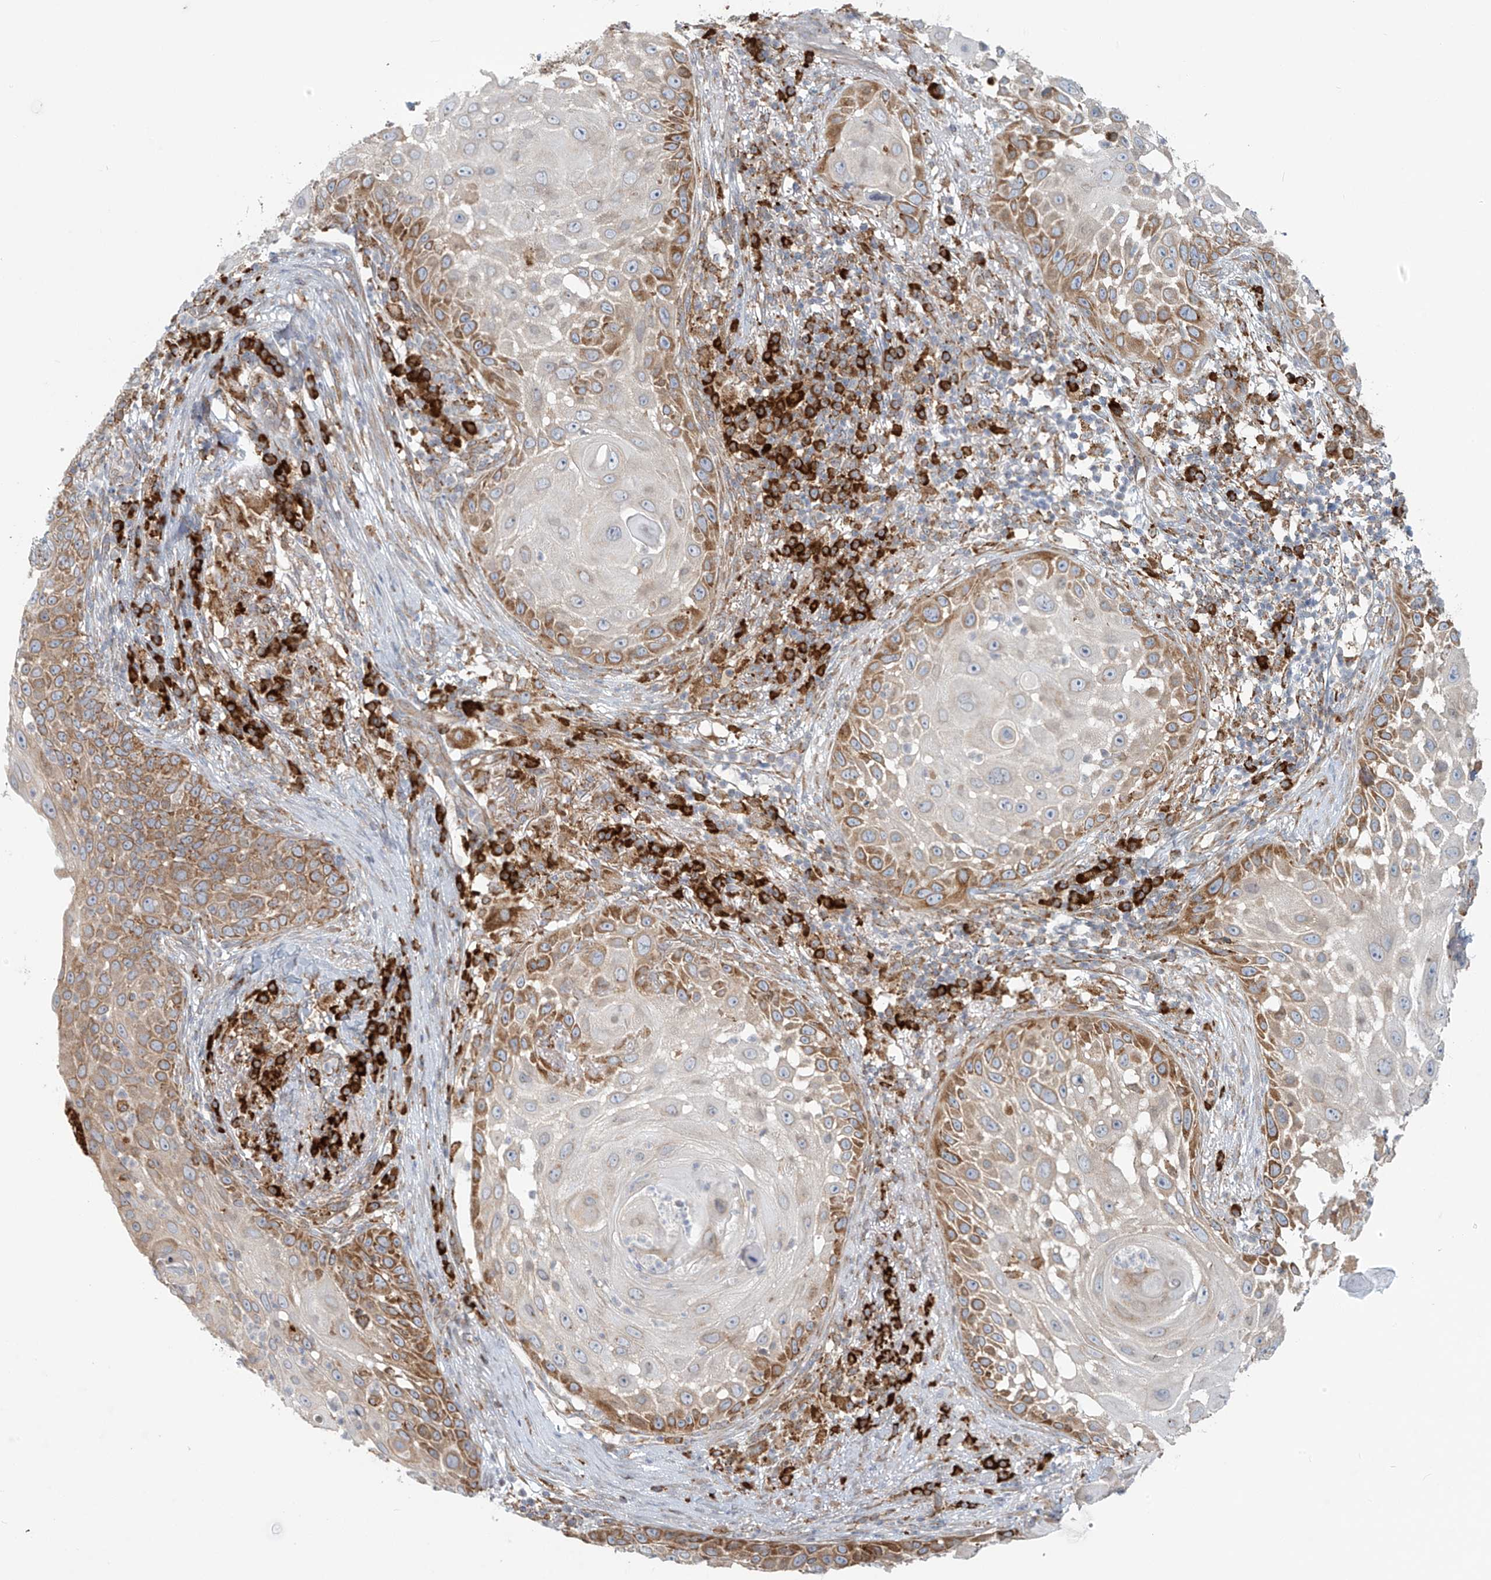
{"staining": {"intensity": "moderate", "quantity": "25%-75%", "location": "cytoplasmic/membranous"}, "tissue": "skin cancer", "cell_type": "Tumor cells", "image_type": "cancer", "snomed": [{"axis": "morphology", "description": "Squamous cell carcinoma, NOS"}, {"axis": "topography", "description": "Skin"}], "caption": "Immunohistochemical staining of human squamous cell carcinoma (skin) displays moderate cytoplasmic/membranous protein expression in about 25%-75% of tumor cells. The staining was performed using DAB, with brown indicating positive protein expression. Nuclei are stained blue with hematoxylin.", "gene": "KATNIP", "patient": {"sex": "female", "age": 44}}